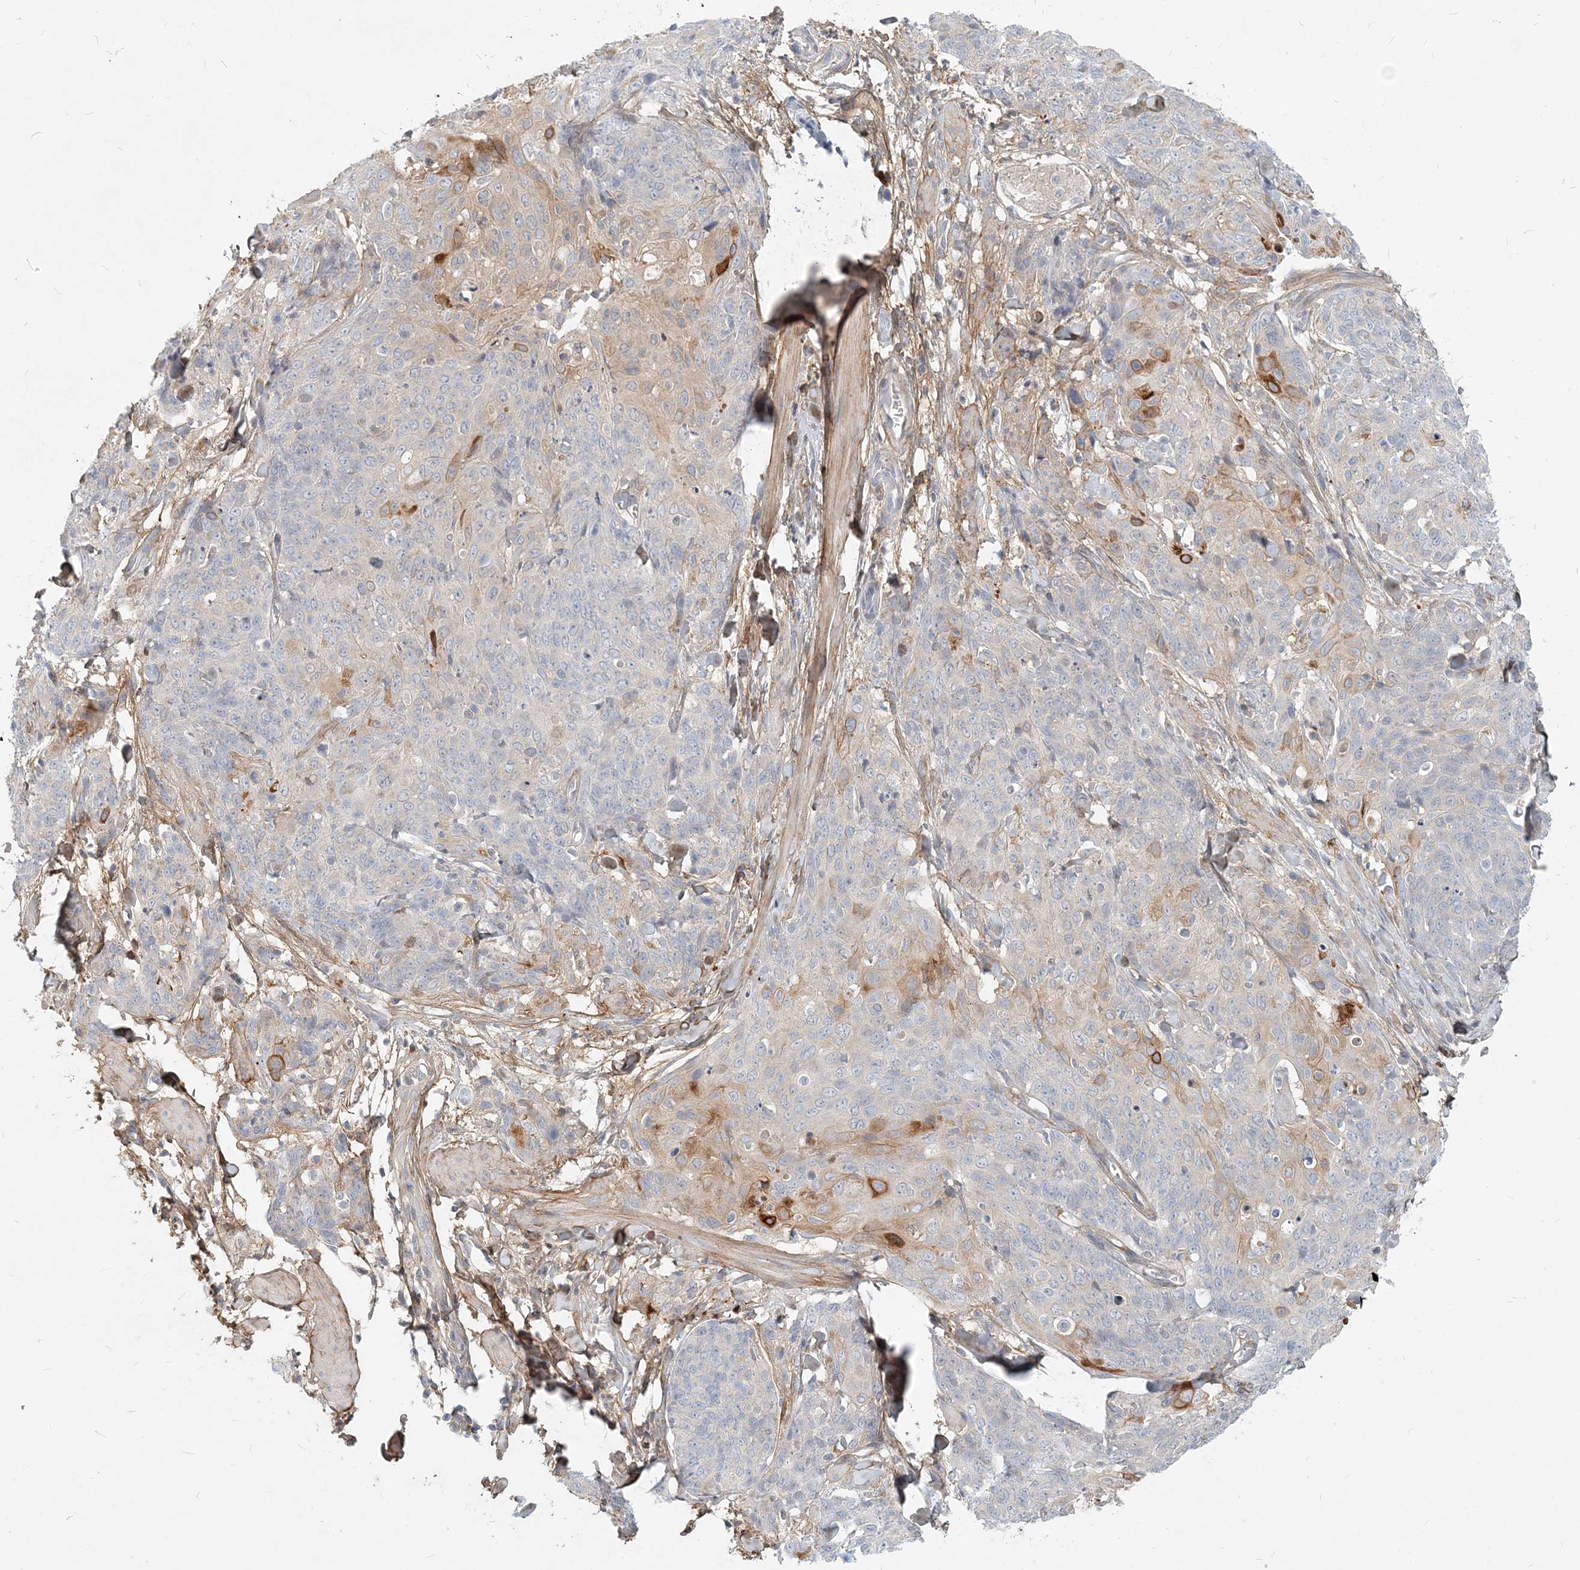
{"staining": {"intensity": "negative", "quantity": "none", "location": "none"}, "tissue": "skin cancer", "cell_type": "Tumor cells", "image_type": "cancer", "snomed": [{"axis": "morphology", "description": "Squamous cell carcinoma, NOS"}, {"axis": "topography", "description": "Skin"}, {"axis": "topography", "description": "Vulva"}], "caption": "An immunohistochemistry (IHC) histopathology image of skin cancer (squamous cell carcinoma) is shown. There is no staining in tumor cells of skin cancer (squamous cell carcinoma).", "gene": "GMPPA", "patient": {"sex": "female", "age": 85}}